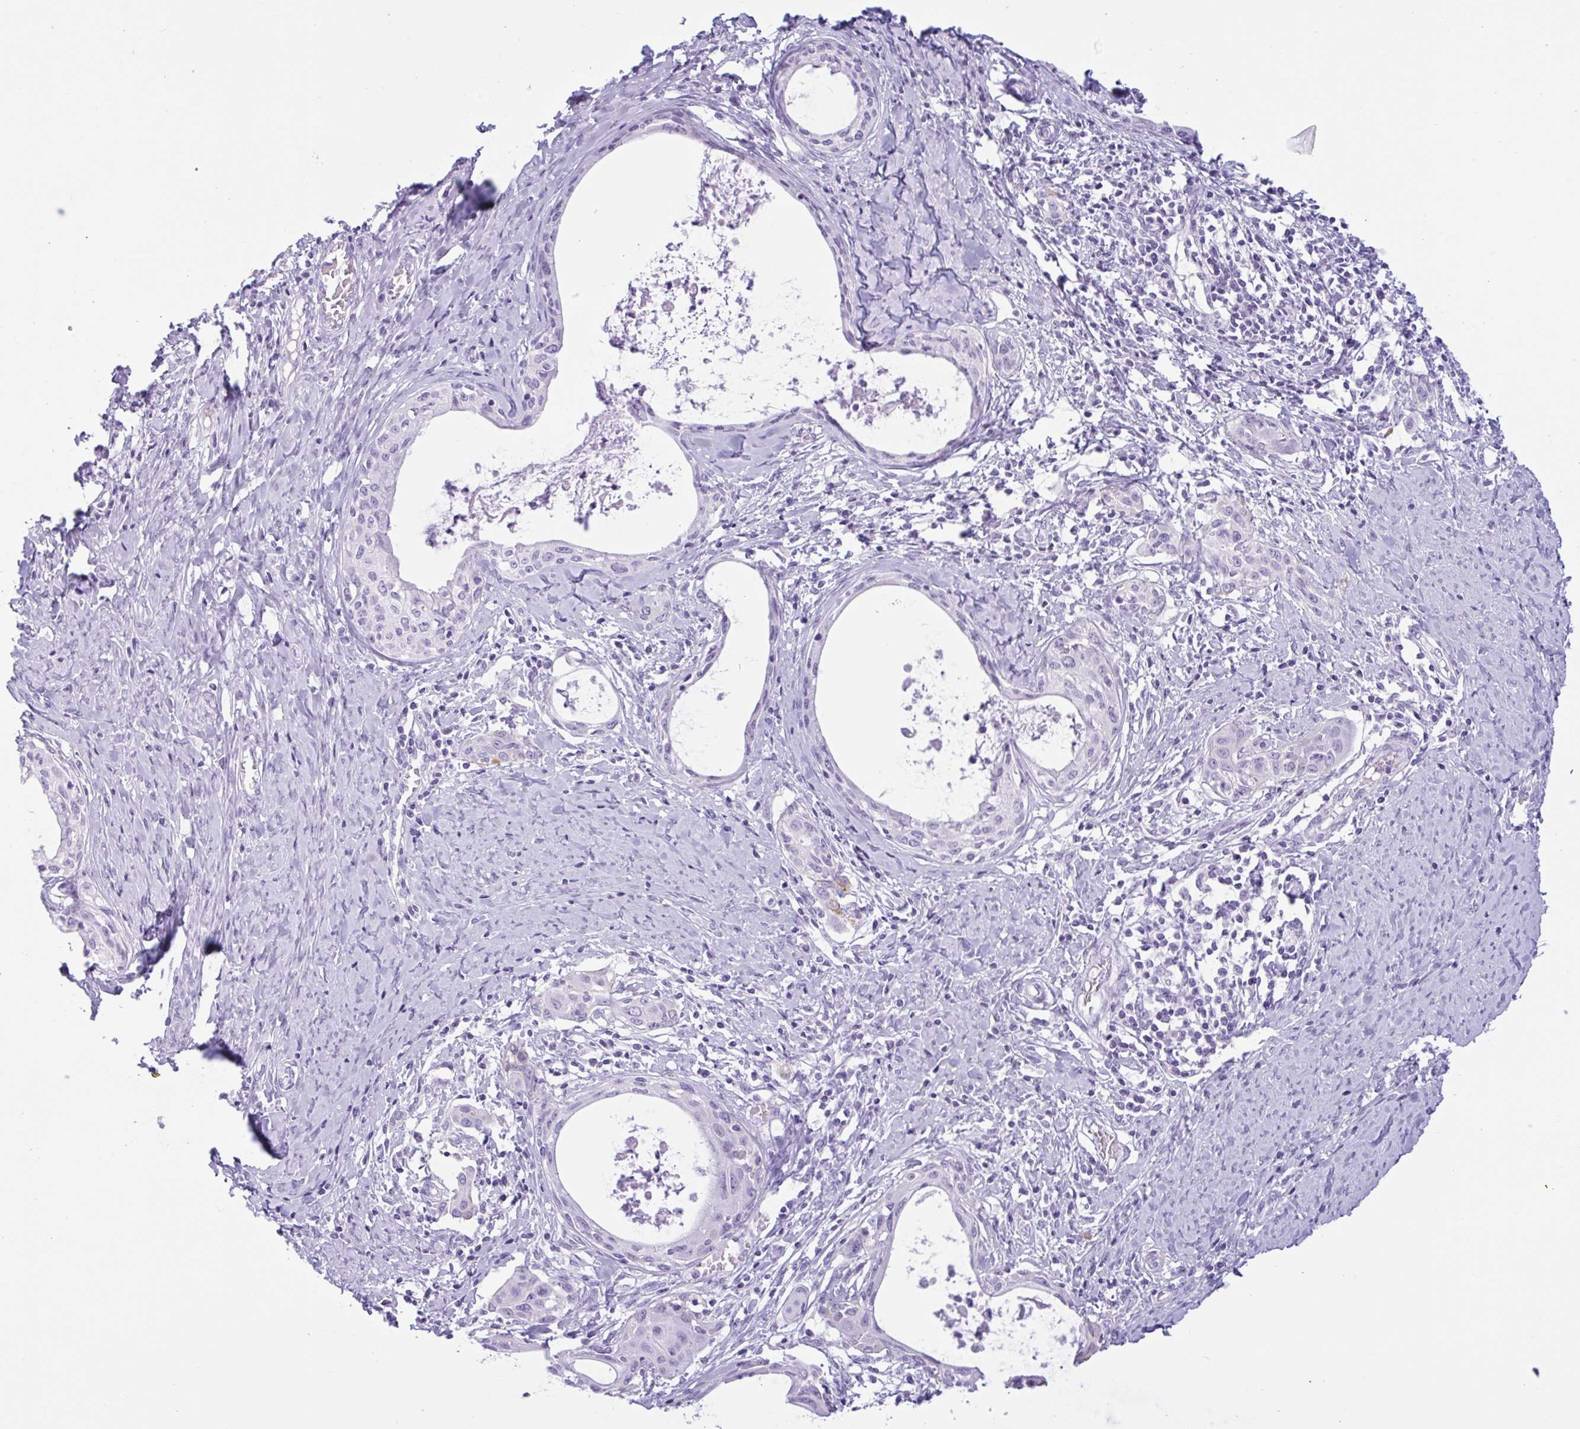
{"staining": {"intensity": "negative", "quantity": "none", "location": "none"}, "tissue": "cervical cancer", "cell_type": "Tumor cells", "image_type": "cancer", "snomed": [{"axis": "morphology", "description": "Squamous cell carcinoma, NOS"}, {"axis": "morphology", "description": "Adenocarcinoma, NOS"}, {"axis": "topography", "description": "Cervix"}], "caption": "IHC photomicrograph of human adenocarcinoma (cervical) stained for a protein (brown), which exhibits no positivity in tumor cells.", "gene": "CTSE", "patient": {"sex": "female", "age": 52}}